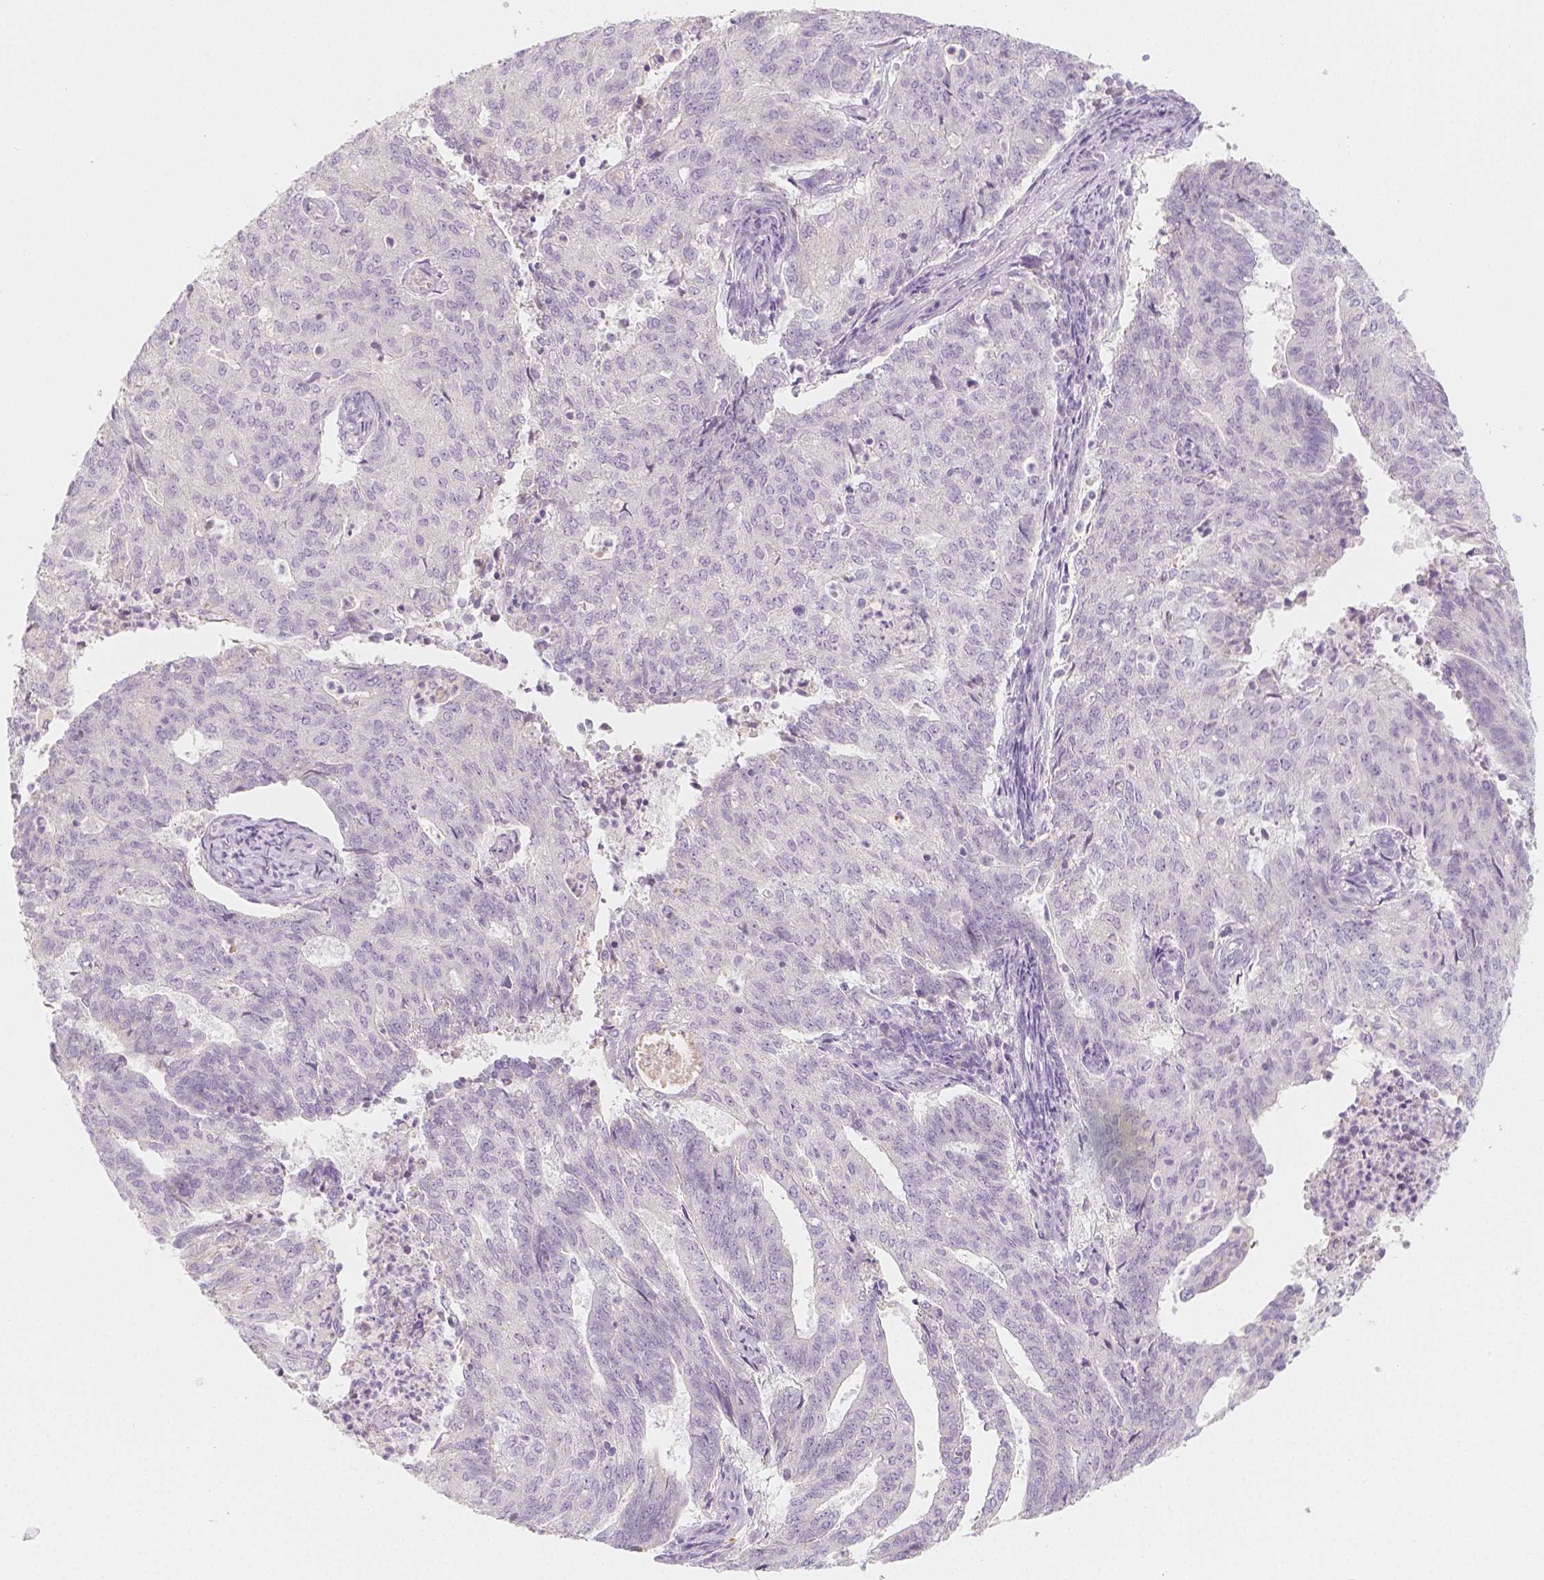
{"staining": {"intensity": "negative", "quantity": "none", "location": "none"}, "tissue": "endometrial cancer", "cell_type": "Tumor cells", "image_type": "cancer", "snomed": [{"axis": "morphology", "description": "Adenocarcinoma, NOS"}, {"axis": "topography", "description": "Endometrium"}], "caption": "Tumor cells are negative for protein expression in human endometrial cancer.", "gene": "BATF", "patient": {"sex": "female", "age": 82}}